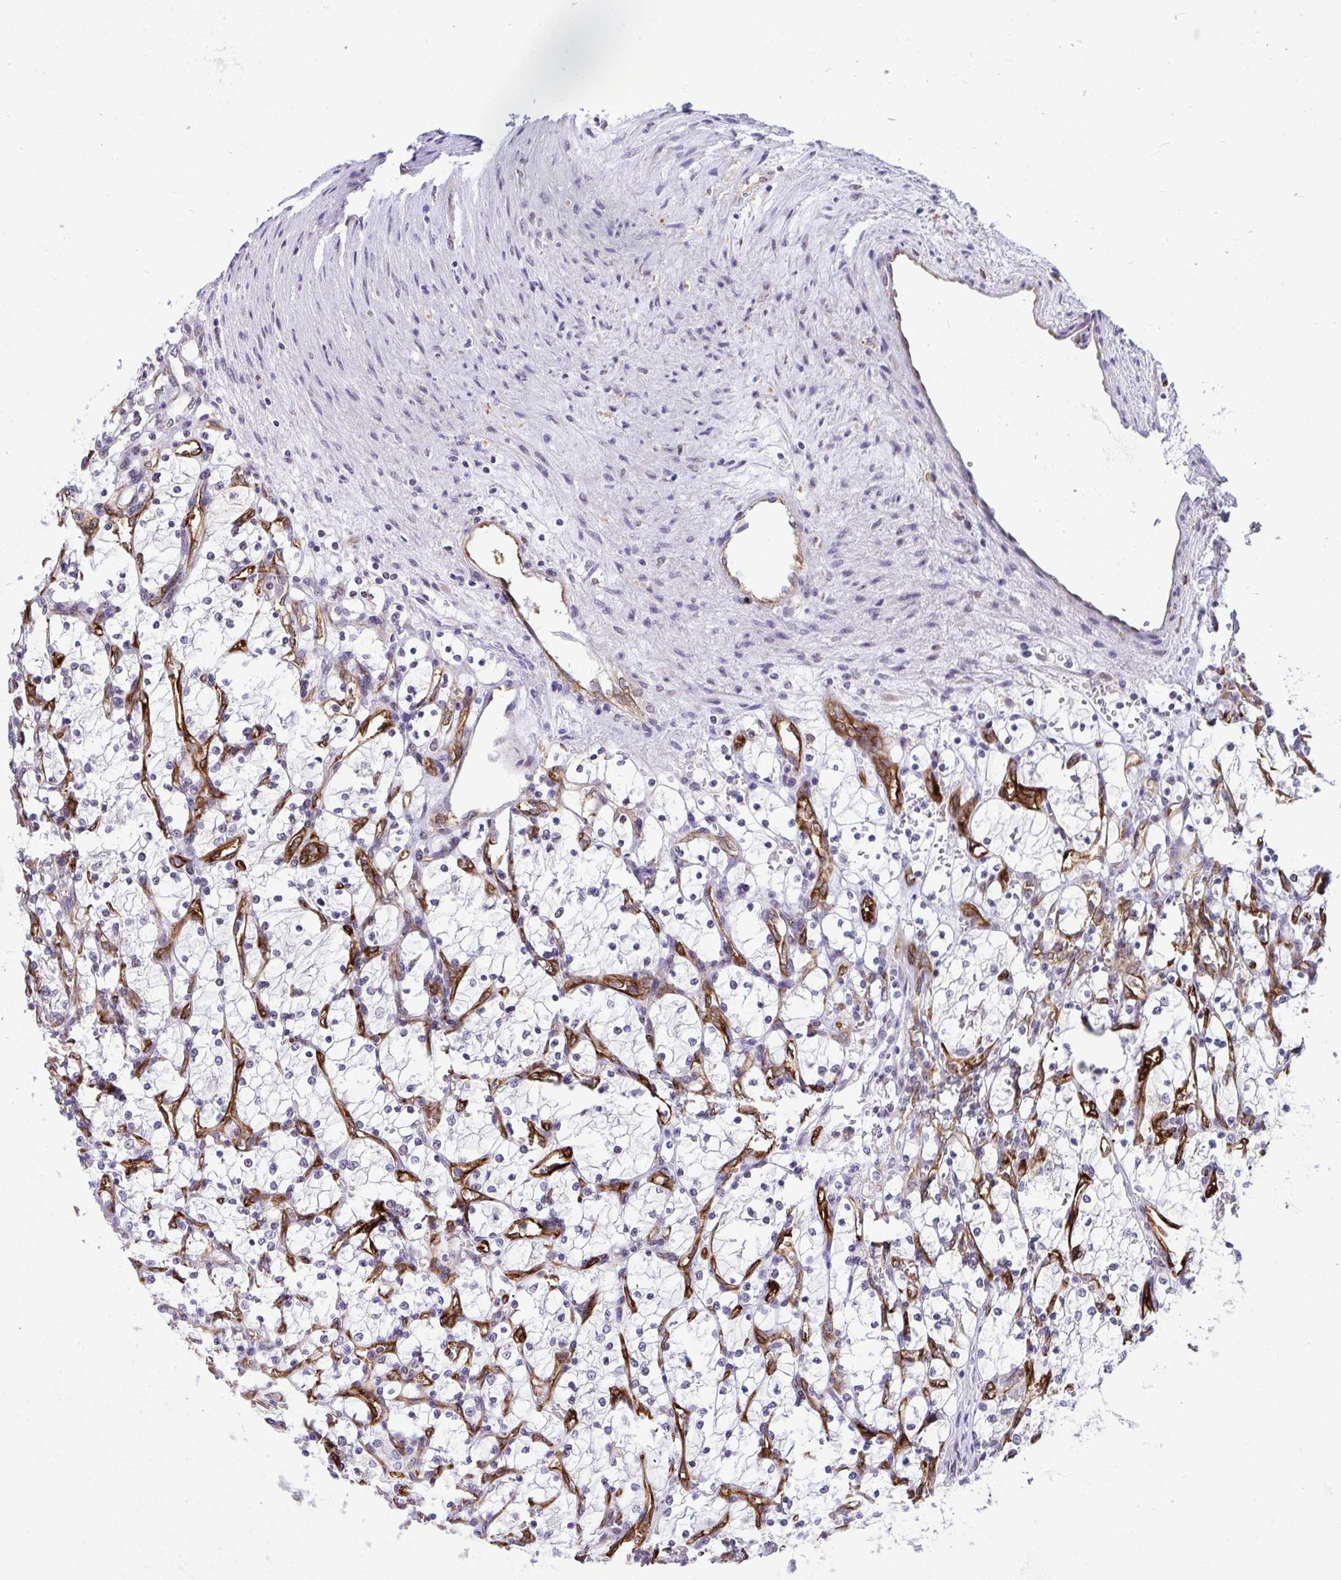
{"staining": {"intensity": "negative", "quantity": "none", "location": "none"}, "tissue": "renal cancer", "cell_type": "Tumor cells", "image_type": "cancer", "snomed": [{"axis": "morphology", "description": "Adenocarcinoma, NOS"}, {"axis": "topography", "description": "Kidney"}], "caption": "Immunohistochemistry (IHC) of renal cancer demonstrates no positivity in tumor cells.", "gene": "EML1", "patient": {"sex": "female", "age": 69}}